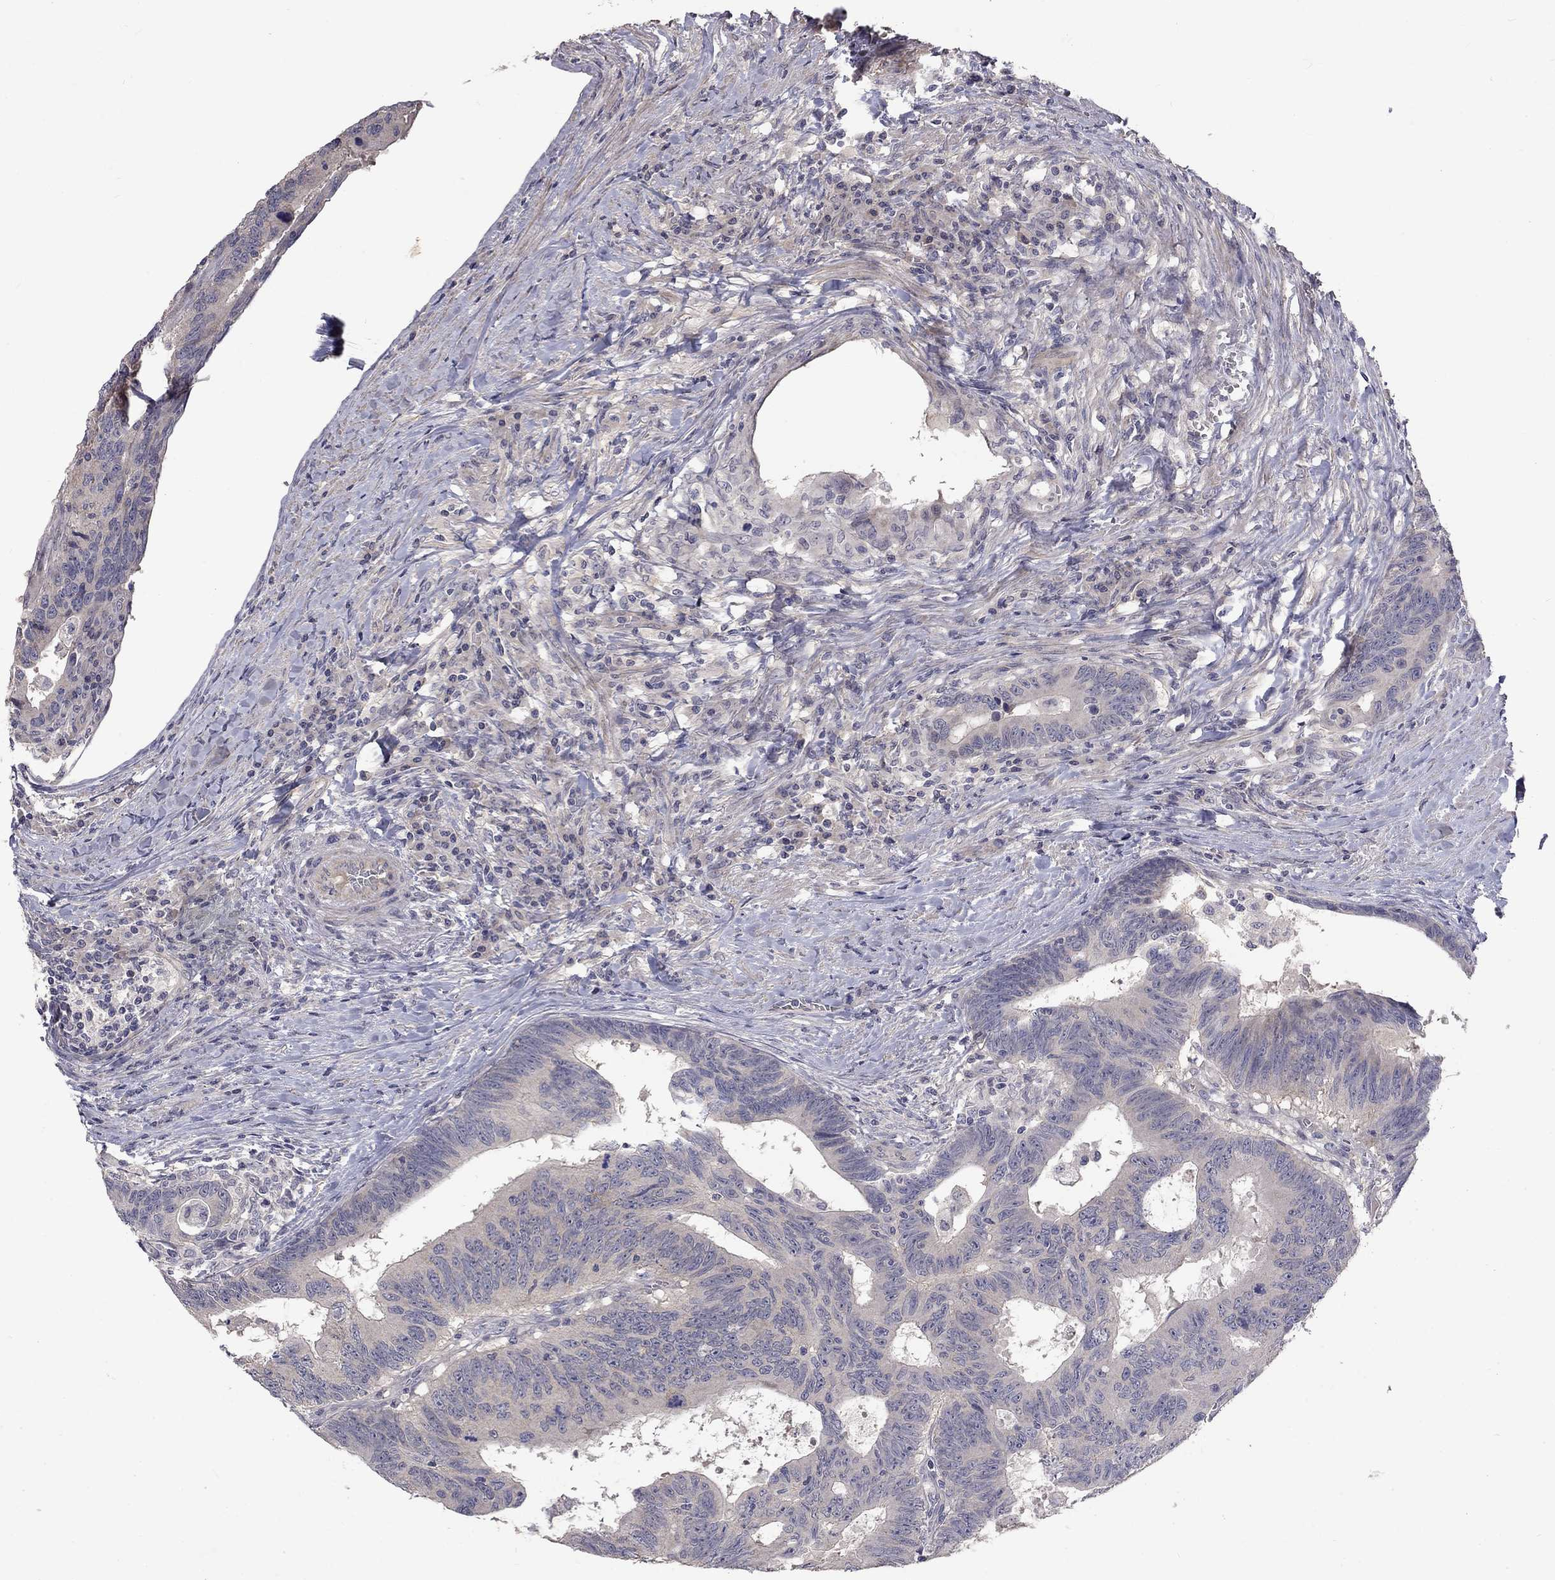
{"staining": {"intensity": "negative", "quantity": "none", "location": "none"}, "tissue": "colorectal cancer", "cell_type": "Tumor cells", "image_type": "cancer", "snomed": [{"axis": "morphology", "description": "Adenocarcinoma, NOS"}, {"axis": "topography", "description": "Colon"}], "caption": "The immunohistochemistry (IHC) micrograph has no significant expression in tumor cells of colorectal cancer tissue.", "gene": "SLC39A14", "patient": {"sex": "female", "age": 77}}